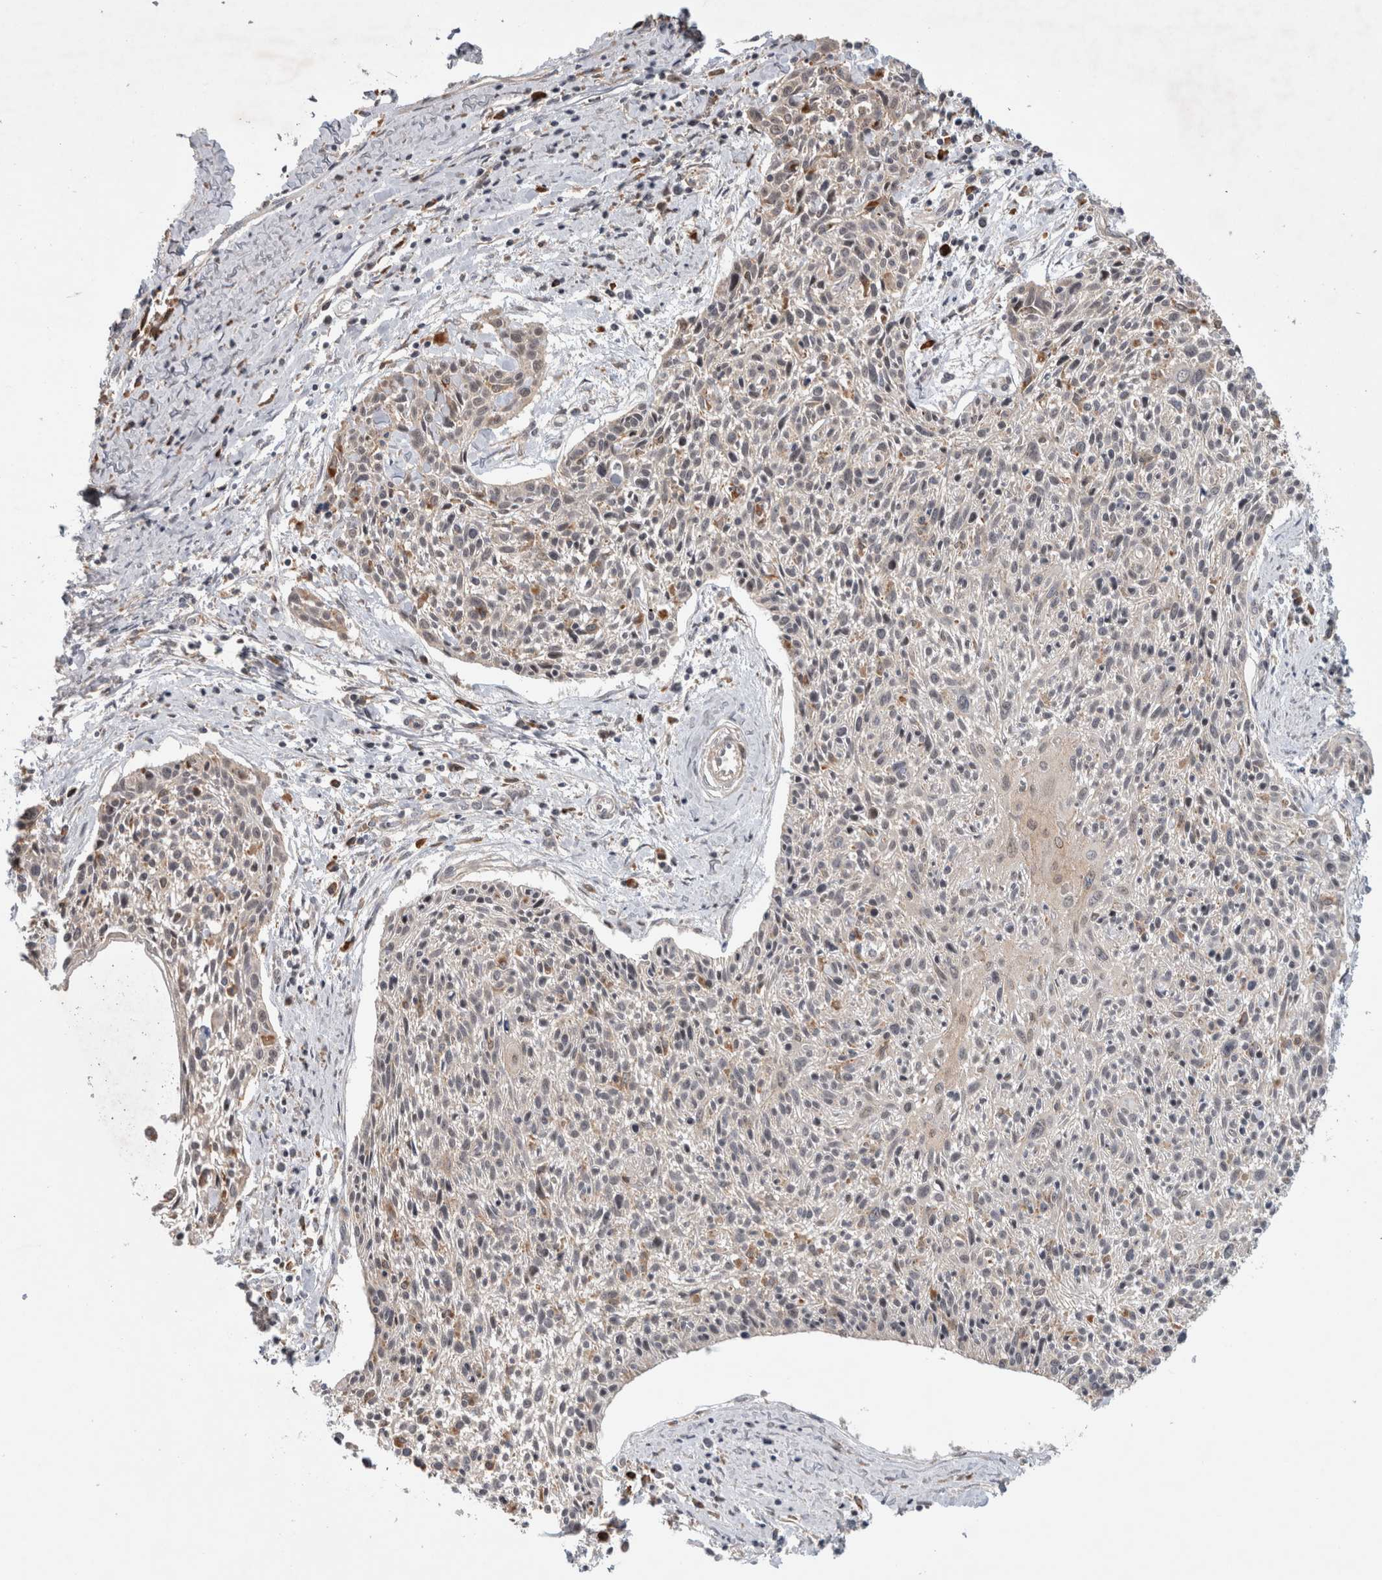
{"staining": {"intensity": "weak", "quantity": "<25%", "location": "cytoplasmic/membranous"}, "tissue": "cervical cancer", "cell_type": "Tumor cells", "image_type": "cancer", "snomed": [{"axis": "morphology", "description": "Squamous cell carcinoma, NOS"}, {"axis": "topography", "description": "Cervix"}], "caption": "An image of cervical cancer (squamous cell carcinoma) stained for a protein exhibits no brown staining in tumor cells.", "gene": "ADGRL3", "patient": {"sex": "female", "age": 51}}